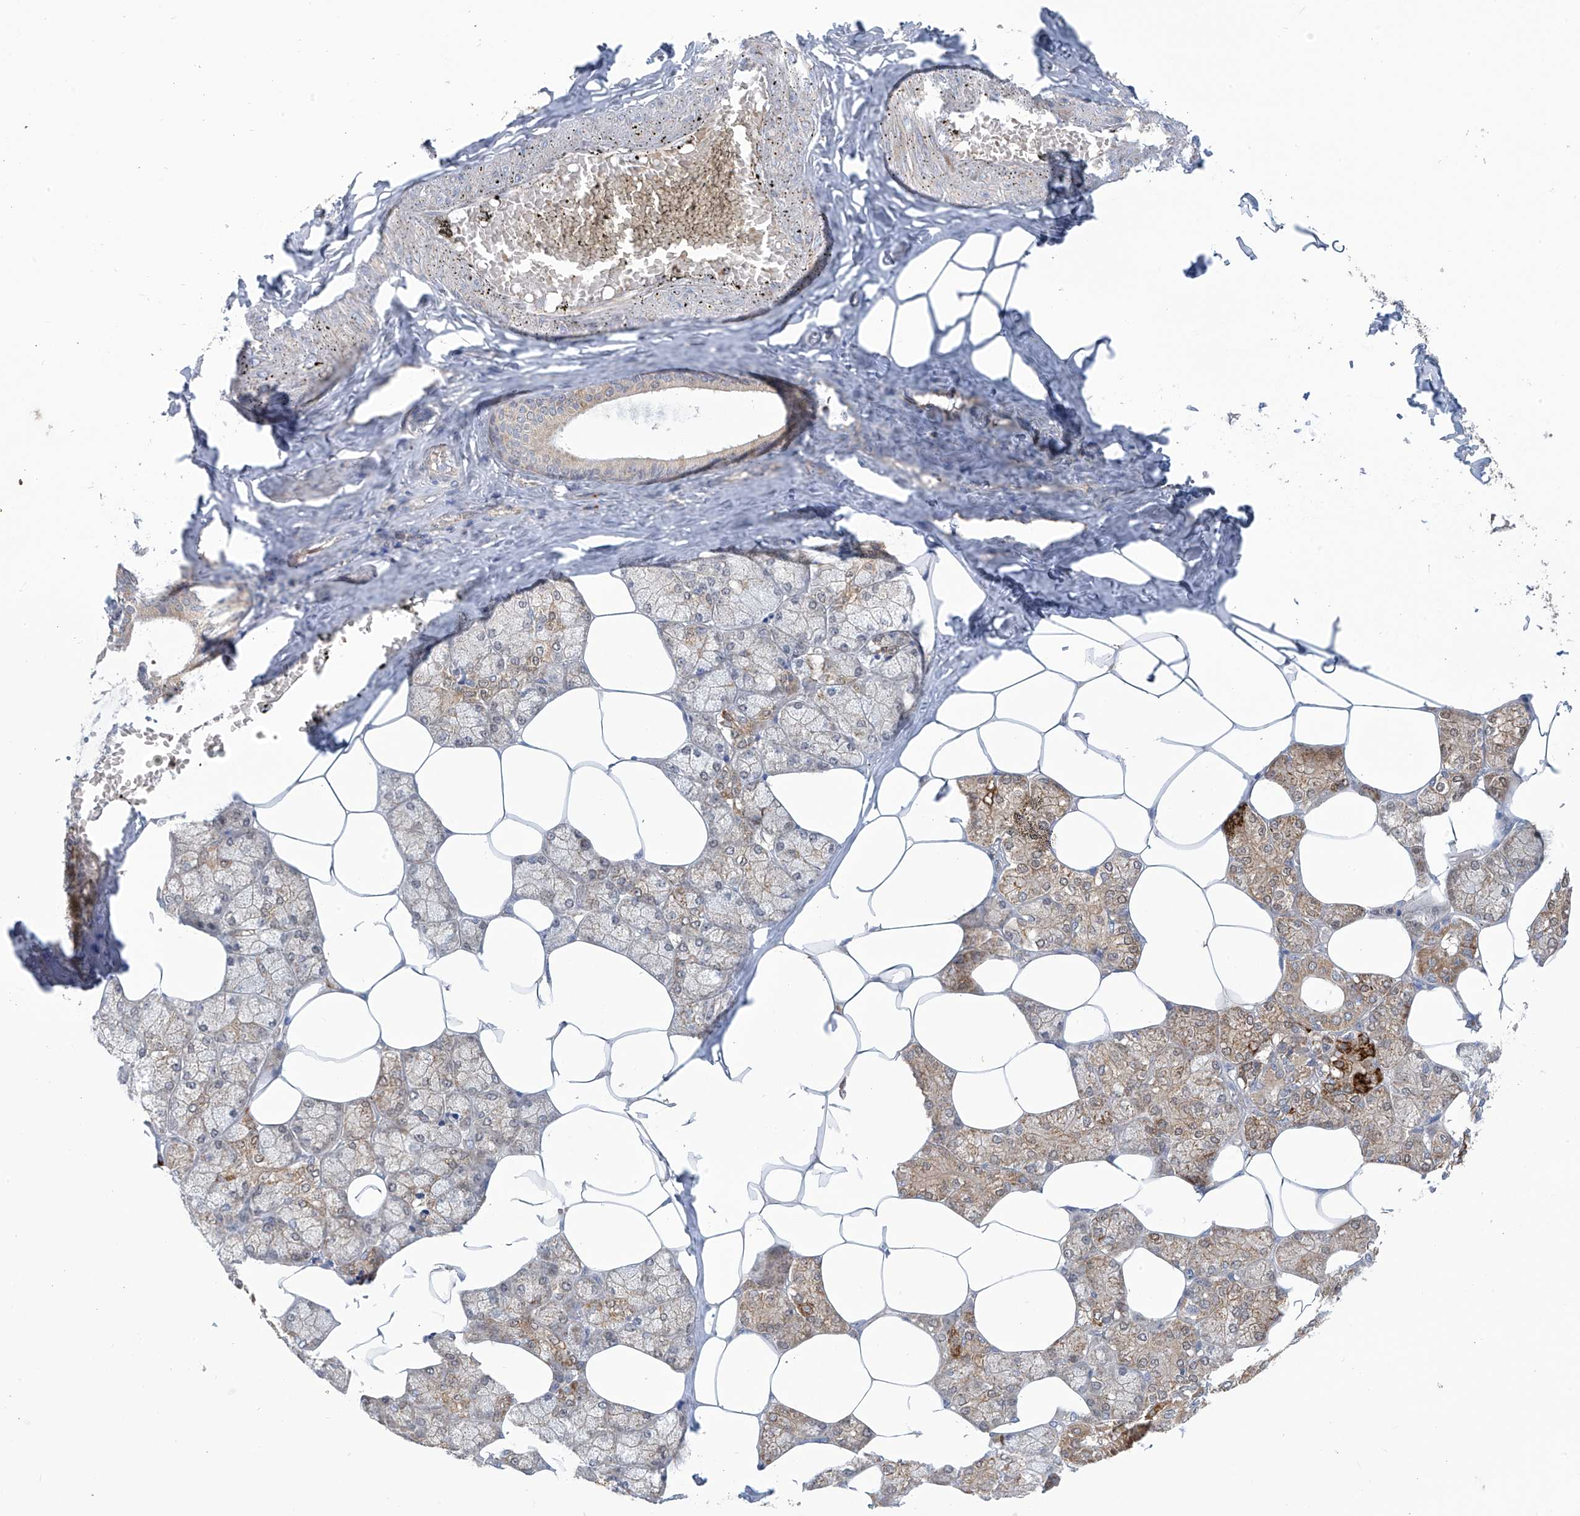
{"staining": {"intensity": "moderate", "quantity": "<25%", "location": "cytoplasmic/membranous"}, "tissue": "salivary gland", "cell_type": "Glandular cells", "image_type": "normal", "snomed": [{"axis": "morphology", "description": "Normal tissue, NOS"}, {"axis": "topography", "description": "Salivary gland"}], "caption": "Salivary gland stained with a protein marker shows moderate staining in glandular cells.", "gene": "IBA57", "patient": {"sex": "male", "age": 62}}